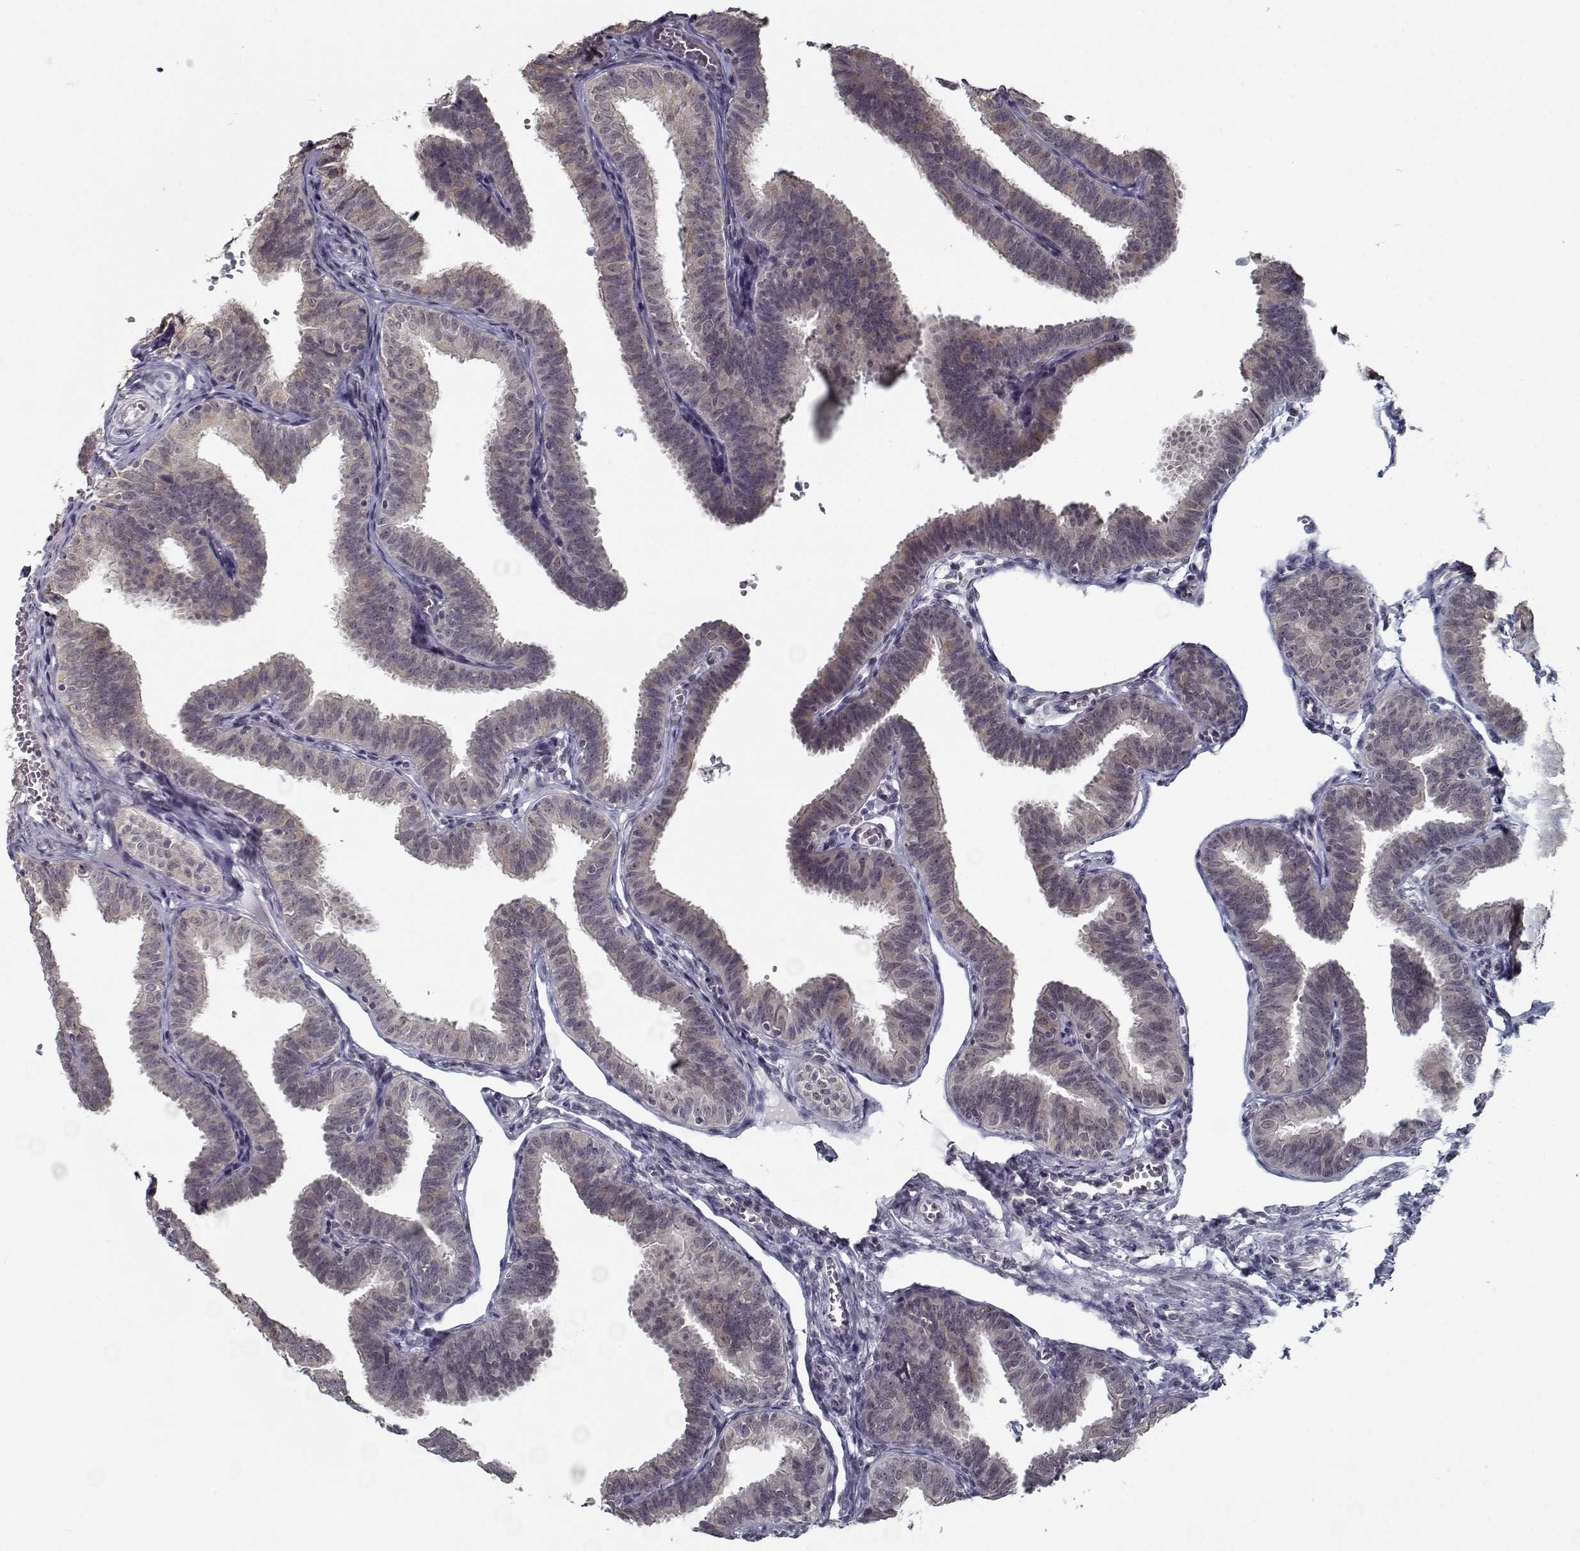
{"staining": {"intensity": "negative", "quantity": "none", "location": "none"}, "tissue": "fallopian tube", "cell_type": "Glandular cells", "image_type": "normal", "snomed": [{"axis": "morphology", "description": "Normal tissue, NOS"}, {"axis": "topography", "description": "Fallopian tube"}], "caption": "High power microscopy photomicrograph of an IHC histopathology image of unremarkable fallopian tube, revealing no significant positivity in glandular cells.", "gene": "TESPA1", "patient": {"sex": "female", "age": 25}}